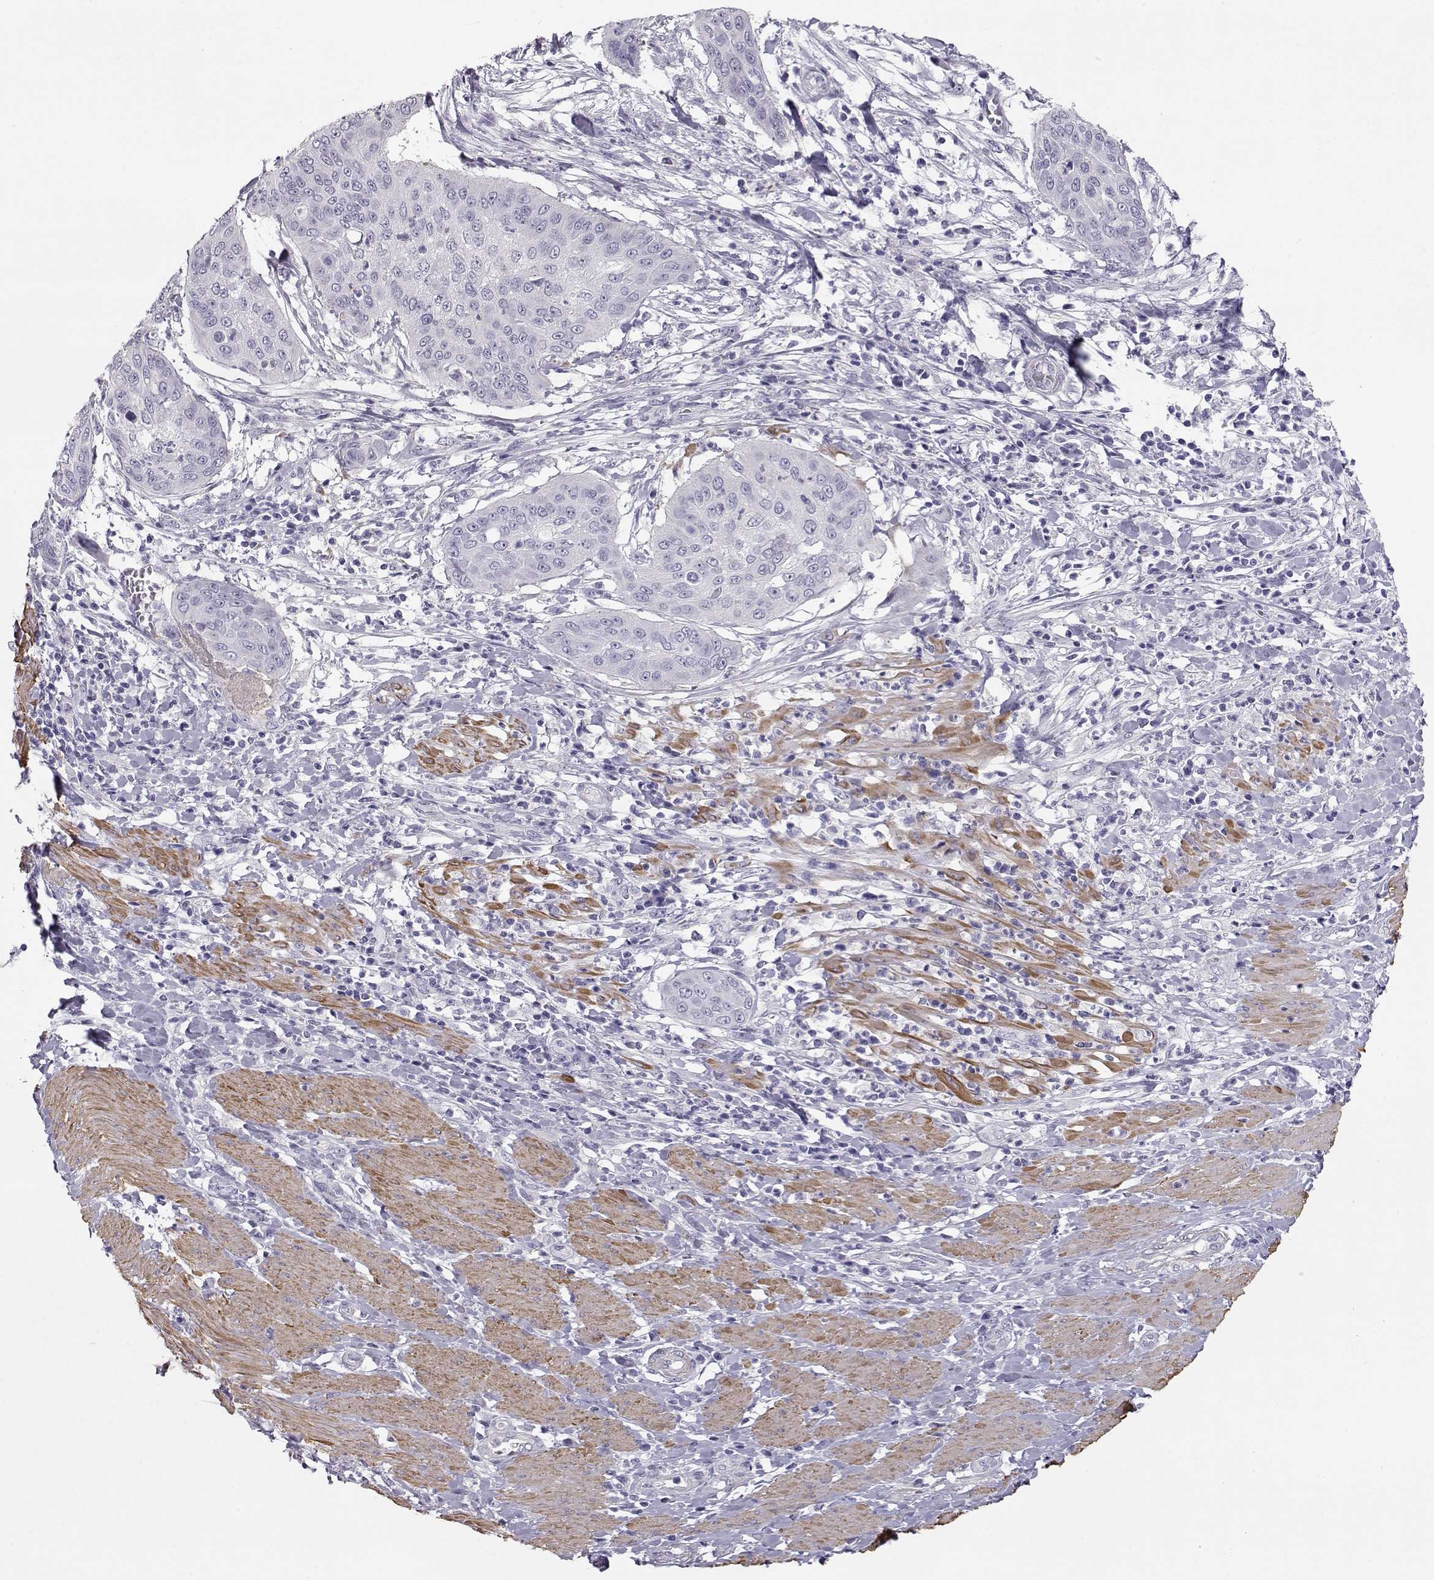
{"staining": {"intensity": "negative", "quantity": "none", "location": "none"}, "tissue": "cervical cancer", "cell_type": "Tumor cells", "image_type": "cancer", "snomed": [{"axis": "morphology", "description": "Squamous cell carcinoma, NOS"}, {"axis": "topography", "description": "Cervix"}], "caption": "This is an immunohistochemistry histopathology image of human squamous cell carcinoma (cervical). There is no expression in tumor cells.", "gene": "SLITRK3", "patient": {"sex": "female", "age": 39}}